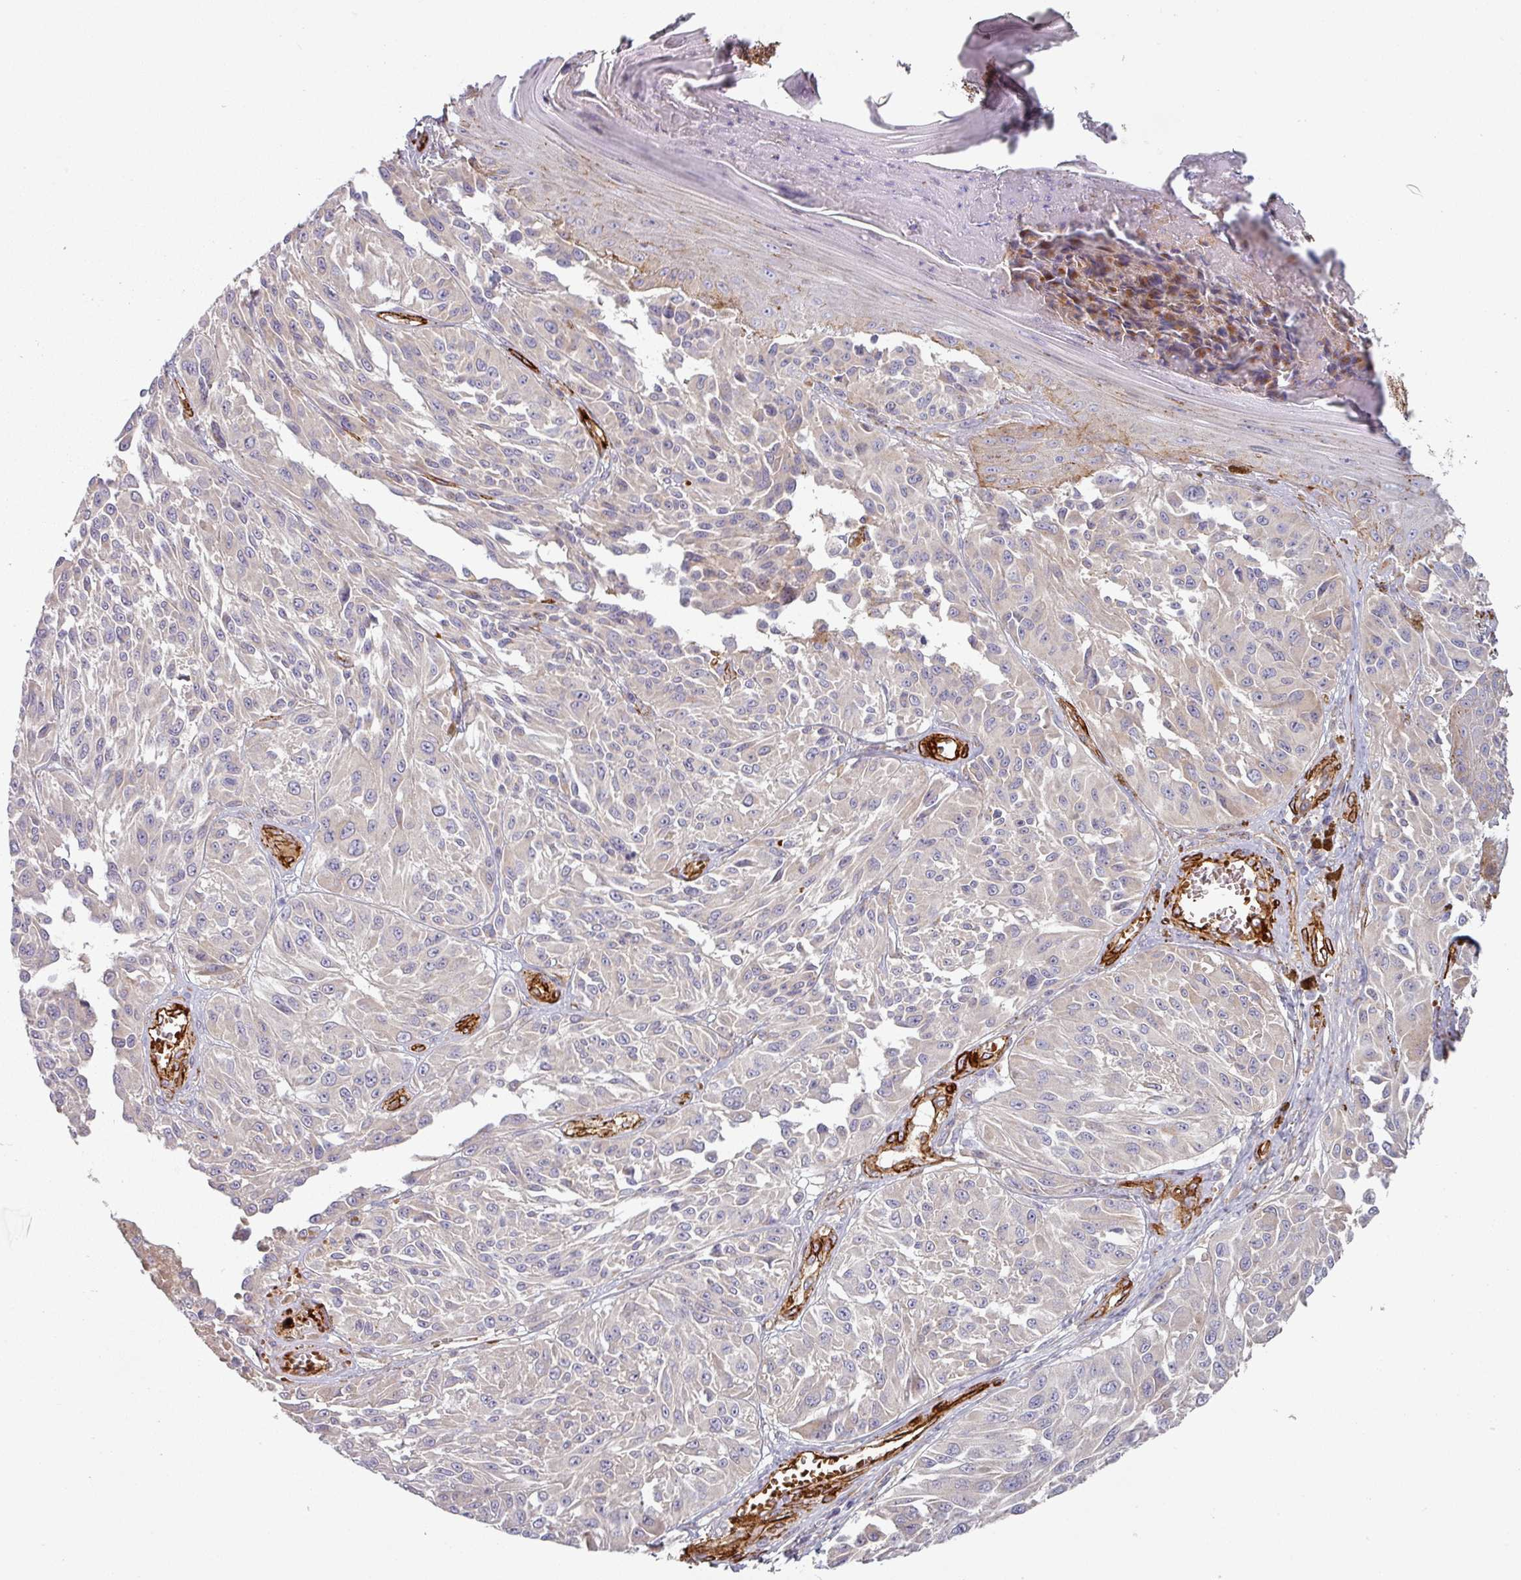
{"staining": {"intensity": "negative", "quantity": "none", "location": "none"}, "tissue": "melanoma", "cell_type": "Tumor cells", "image_type": "cancer", "snomed": [{"axis": "morphology", "description": "Malignant melanoma, NOS"}, {"axis": "topography", "description": "Skin"}], "caption": "A high-resolution micrograph shows immunohistochemistry staining of malignant melanoma, which shows no significant staining in tumor cells.", "gene": "PRODH2", "patient": {"sex": "male", "age": 94}}